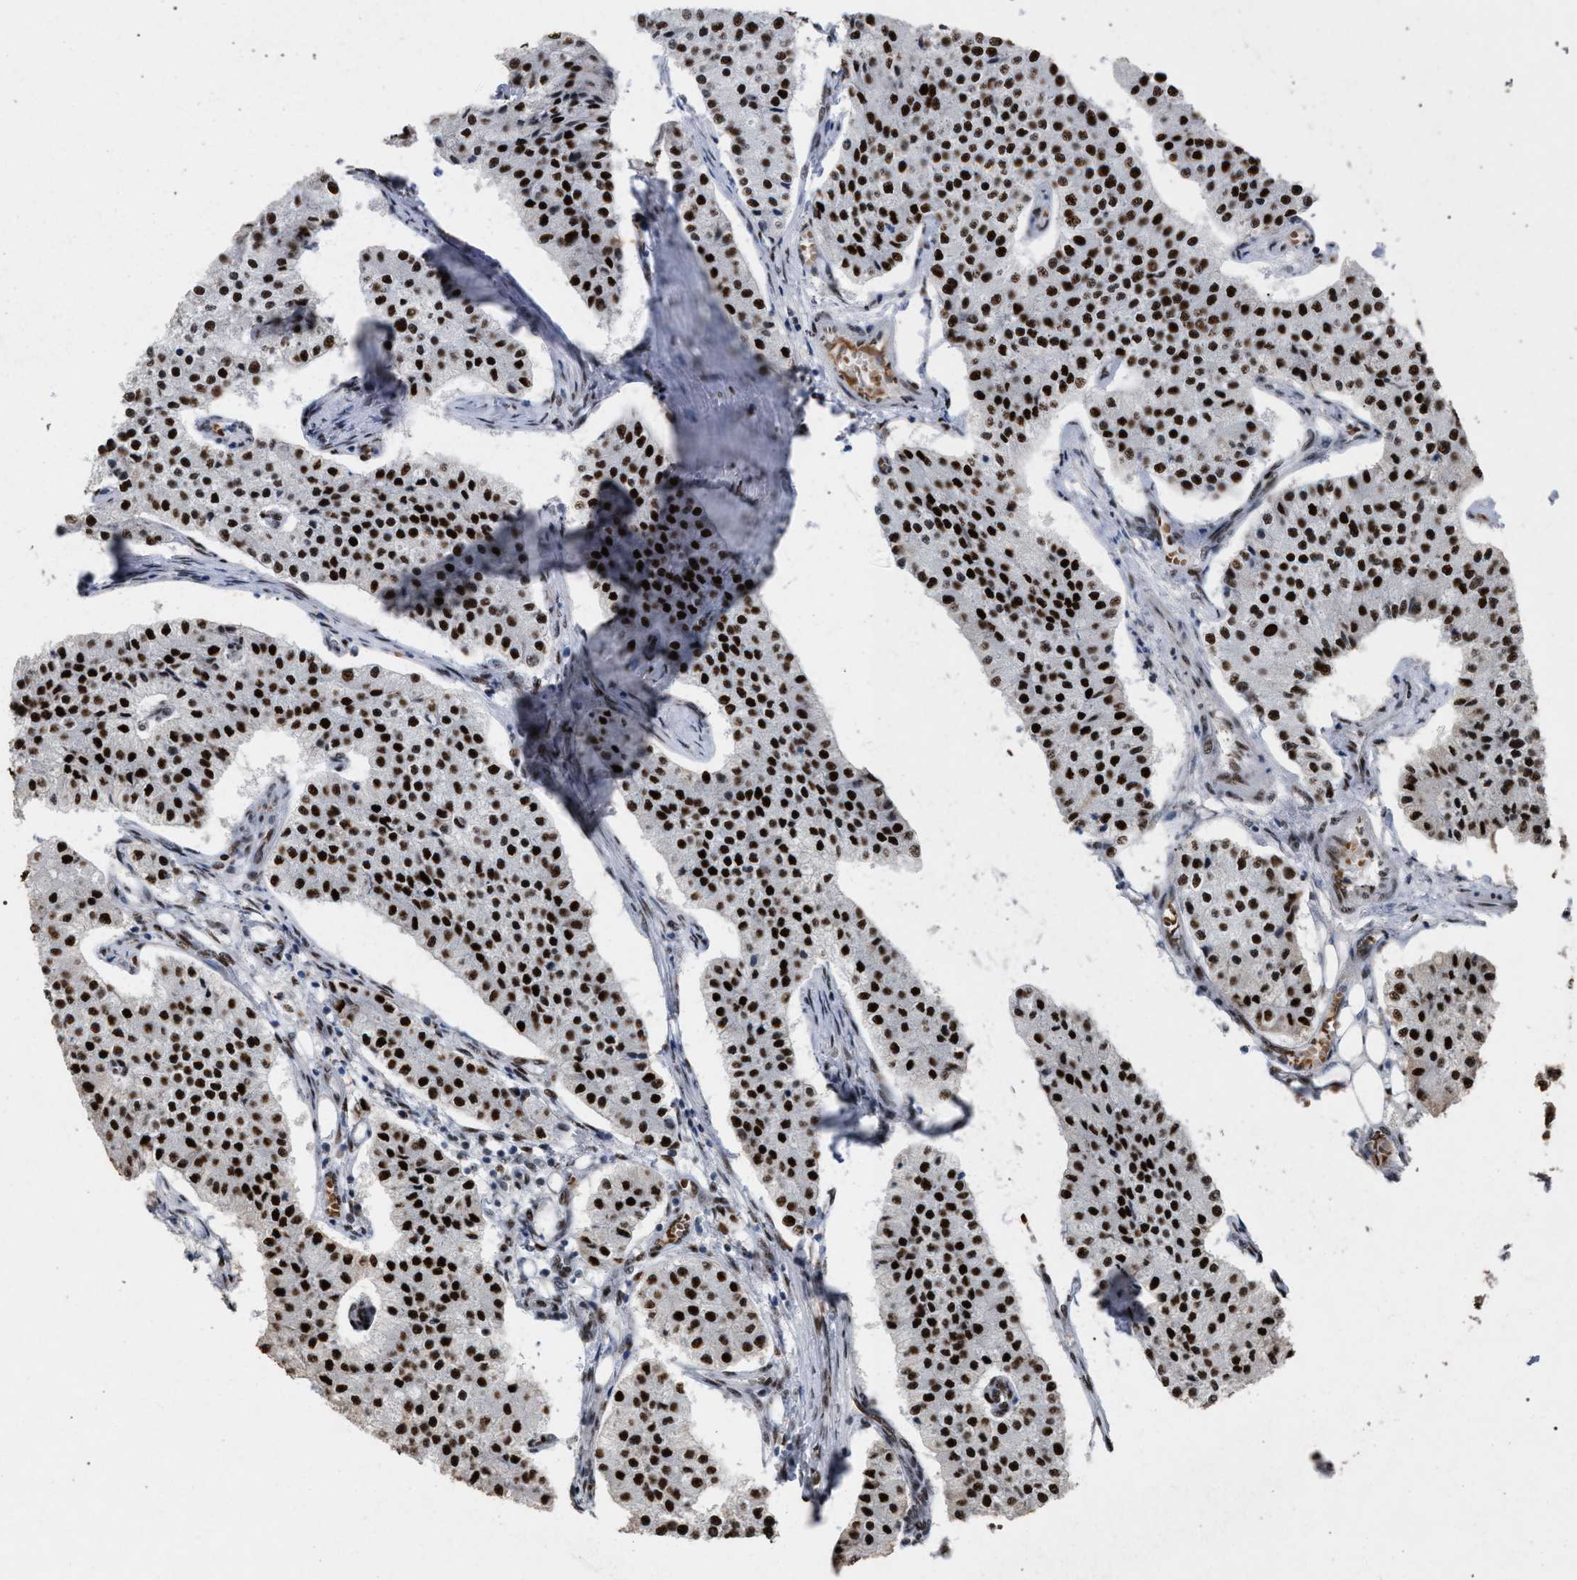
{"staining": {"intensity": "strong", "quantity": ">75%", "location": "nuclear"}, "tissue": "carcinoid", "cell_type": "Tumor cells", "image_type": "cancer", "snomed": [{"axis": "morphology", "description": "Carcinoid, malignant, NOS"}, {"axis": "topography", "description": "Colon"}], "caption": "Carcinoid (malignant) stained with immunohistochemistry (IHC) reveals strong nuclear positivity in about >75% of tumor cells.", "gene": "TP53BP1", "patient": {"sex": "female", "age": 52}}